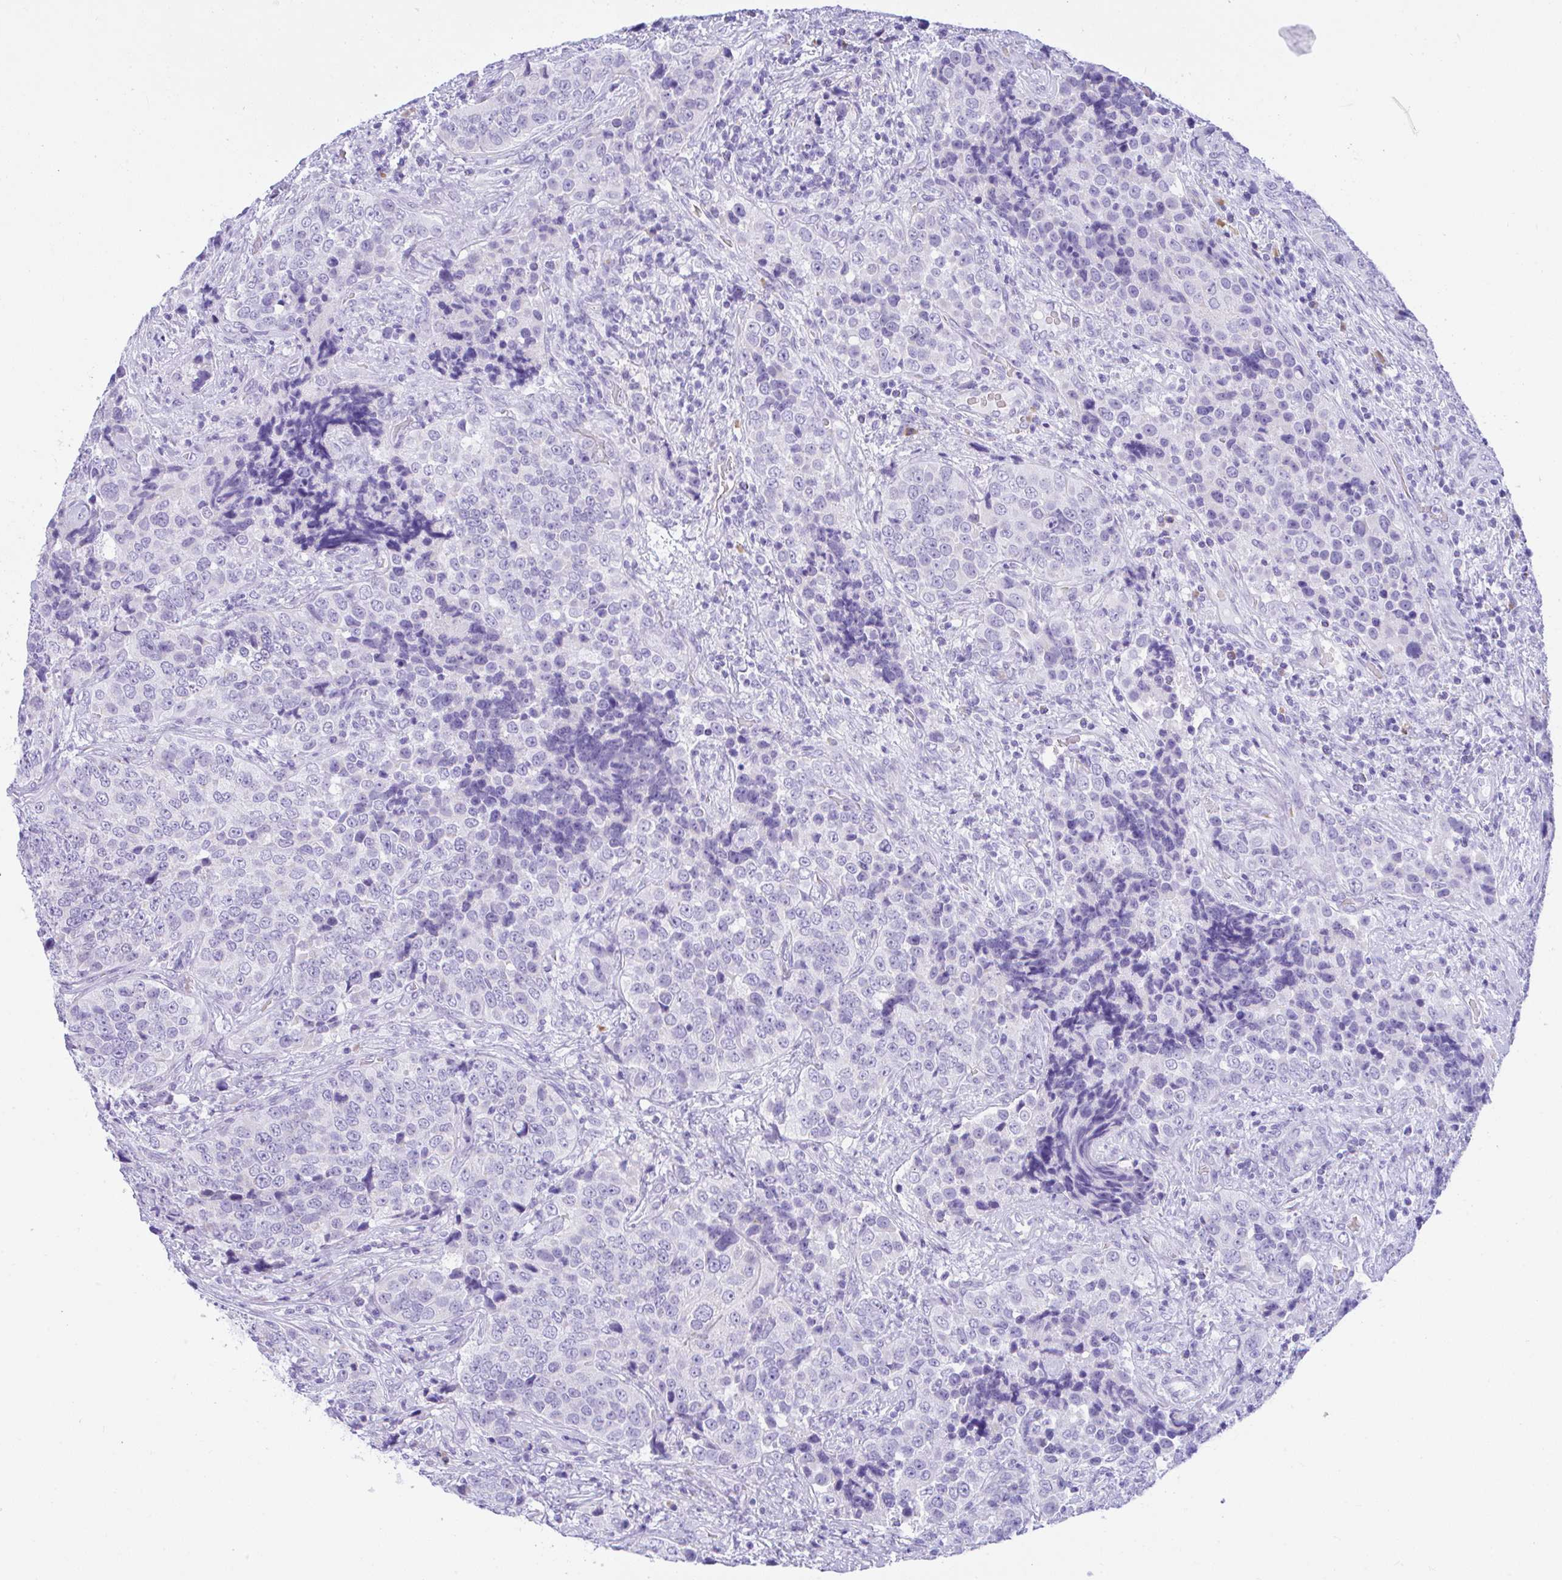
{"staining": {"intensity": "negative", "quantity": "none", "location": "none"}, "tissue": "urothelial cancer", "cell_type": "Tumor cells", "image_type": "cancer", "snomed": [{"axis": "morphology", "description": "Urothelial carcinoma, NOS"}, {"axis": "topography", "description": "Urinary bladder"}], "caption": "Immunohistochemical staining of human urothelial cancer displays no significant staining in tumor cells.", "gene": "SEL1L2", "patient": {"sex": "male", "age": 52}}